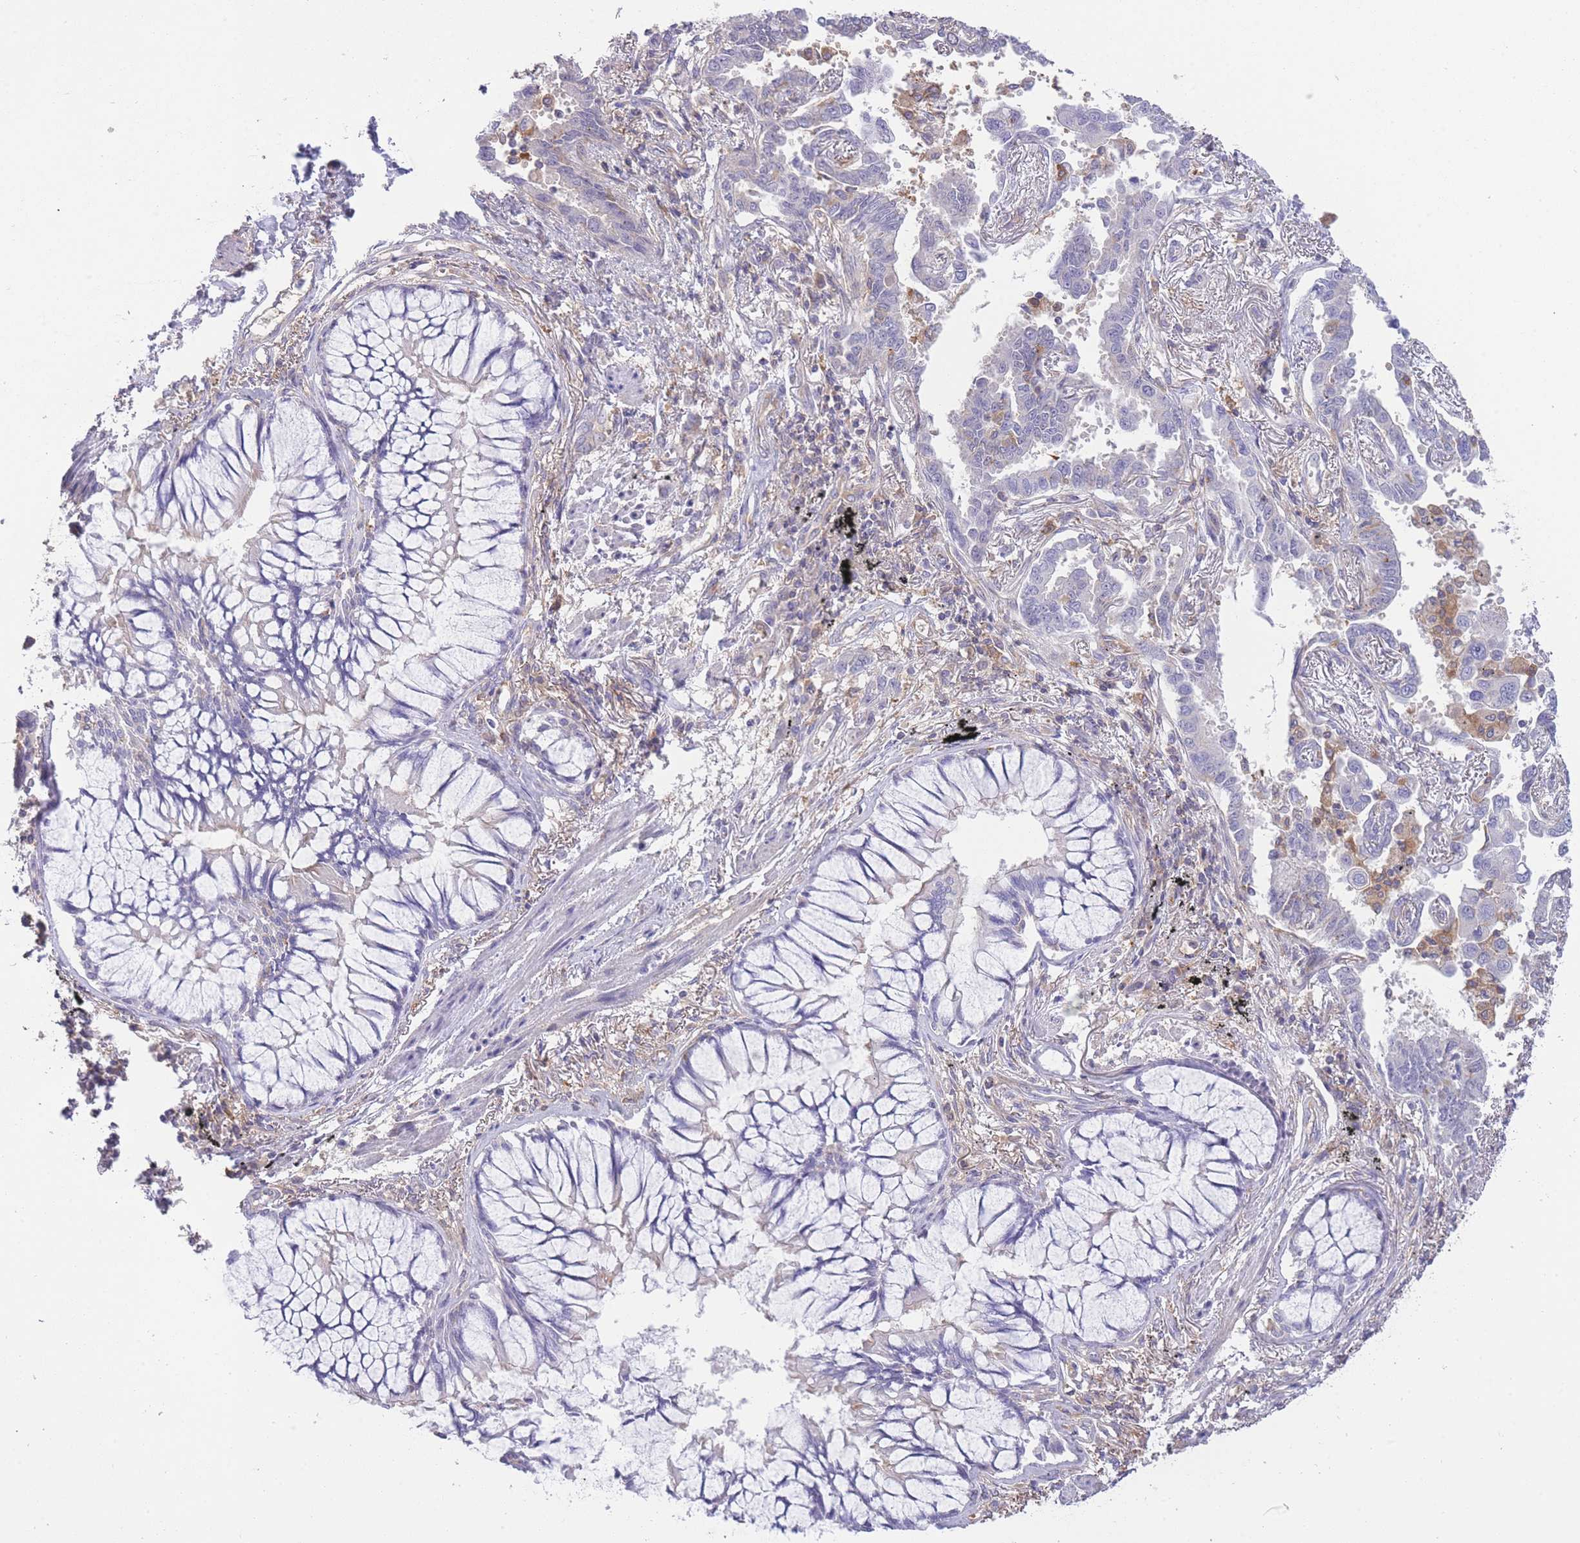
{"staining": {"intensity": "negative", "quantity": "none", "location": "none"}, "tissue": "lung cancer", "cell_type": "Tumor cells", "image_type": "cancer", "snomed": [{"axis": "morphology", "description": "Adenocarcinoma, NOS"}, {"axis": "topography", "description": "Lung"}], "caption": "Immunohistochemistry (IHC) histopathology image of neoplastic tissue: human lung cancer (adenocarcinoma) stained with DAB (3,3'-diaminobenzidine) exhibits no significant protein staining in tumor cells. (Brightfield microscopy of DAB (3,3'-diaminobenzidine) immunohistochemistry at high magnification).", "gene": "PRKAR1A", "patient": {"sex": "male", "age": 67}}